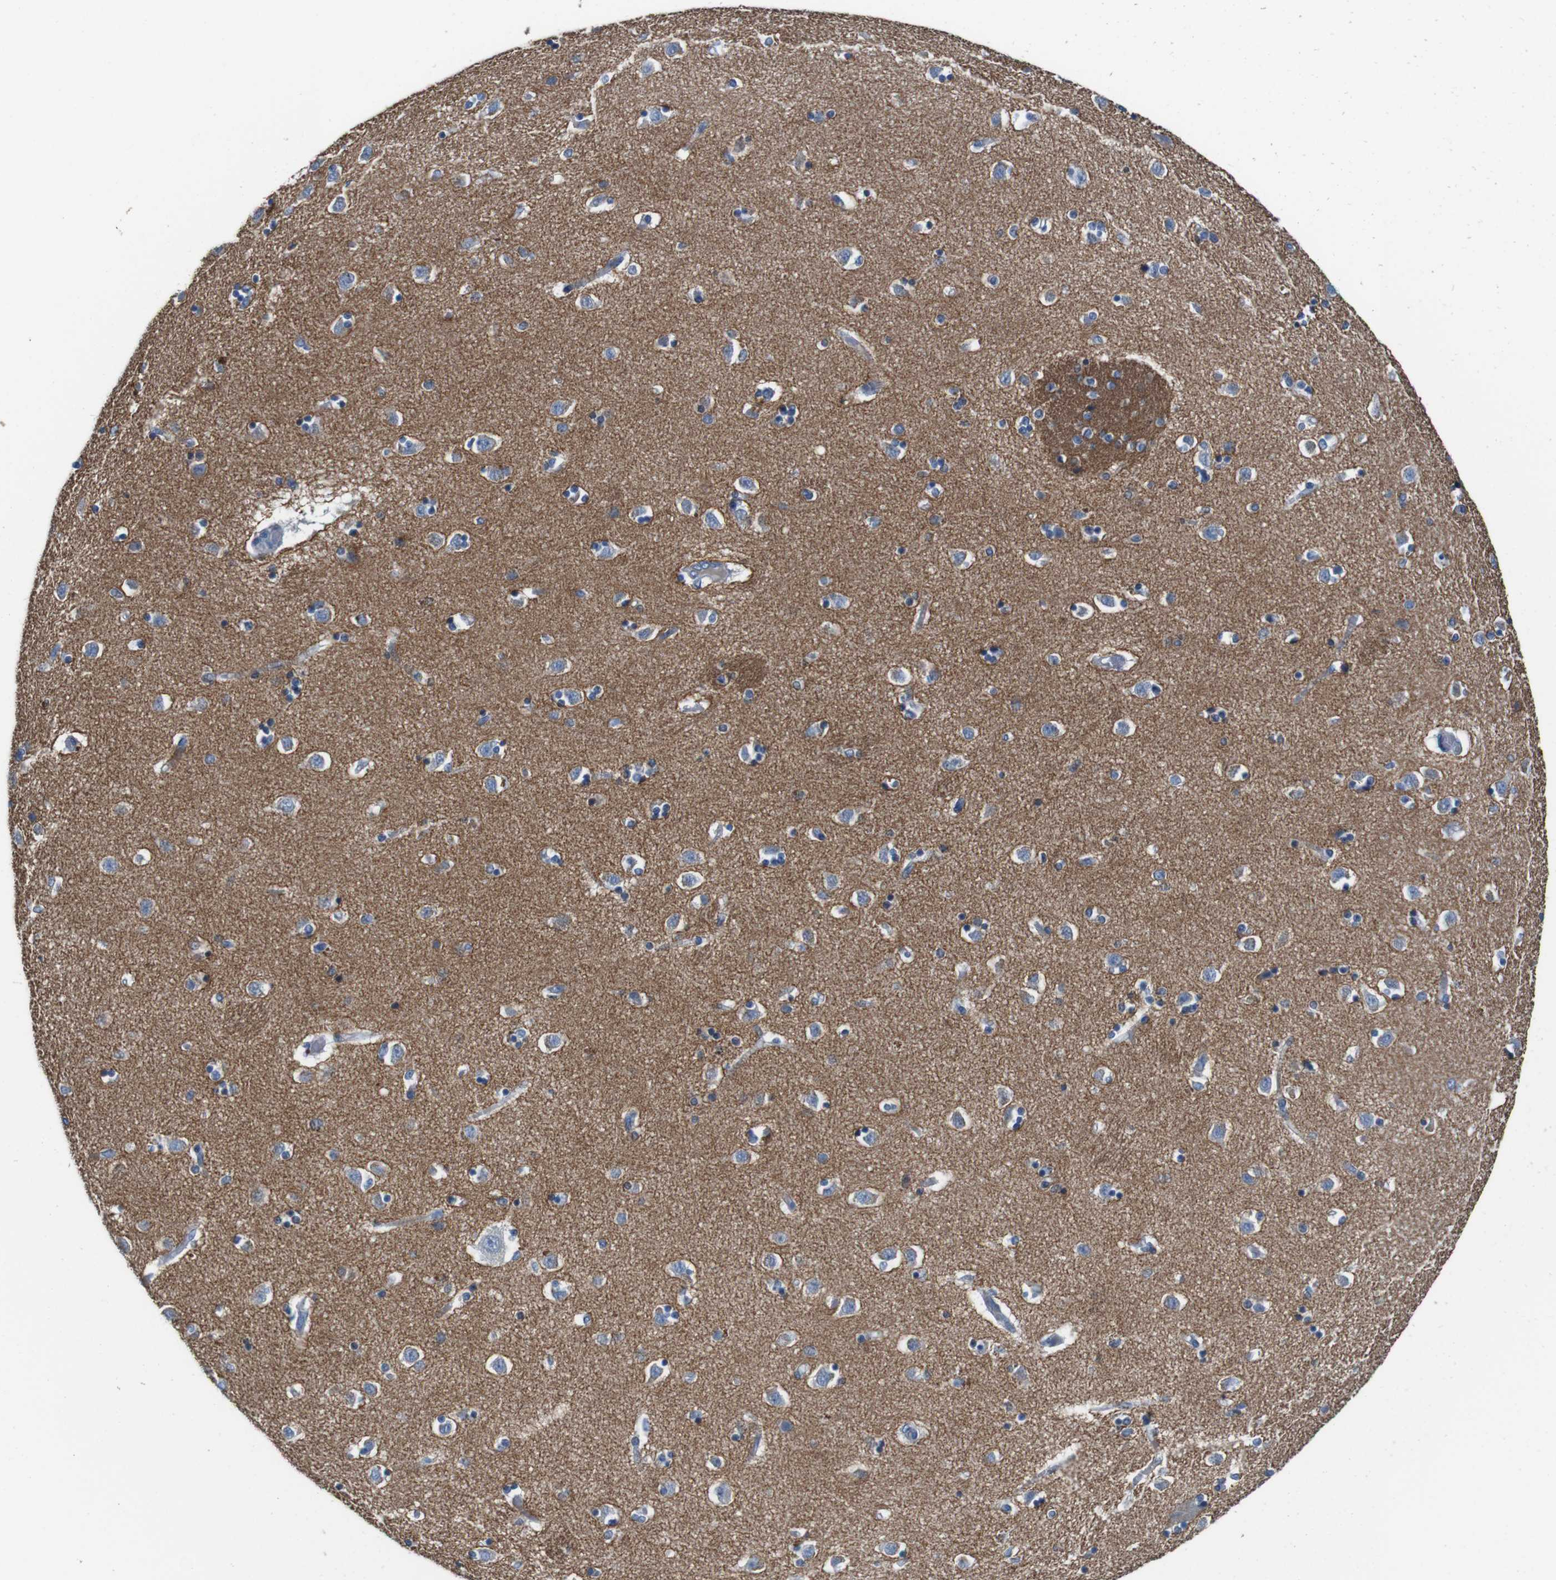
{"staining": {"intensity": "negative", "quantity": "none", "location": "none"}, "tissue": "caudate", "cell_type": "Glial cells", "image_type": "normal", "snomed": [{"axis": "morphology", "description": "Normal tissue, NOS"}, {"axis": "topography", "description": "Lateral ventricle wall"}], "caption": "An immunohistochemistry (IHC) histopathology image of normal caudate is shown. There is no staining in glial cells of caudate. Brightfield microscopy of immunohistochemistry stained with DAB (brown) and hematoxylin (blue), captured at high magnification.", "gene": "IGSF8", "patient": {"sex": "female", "age": 54}}